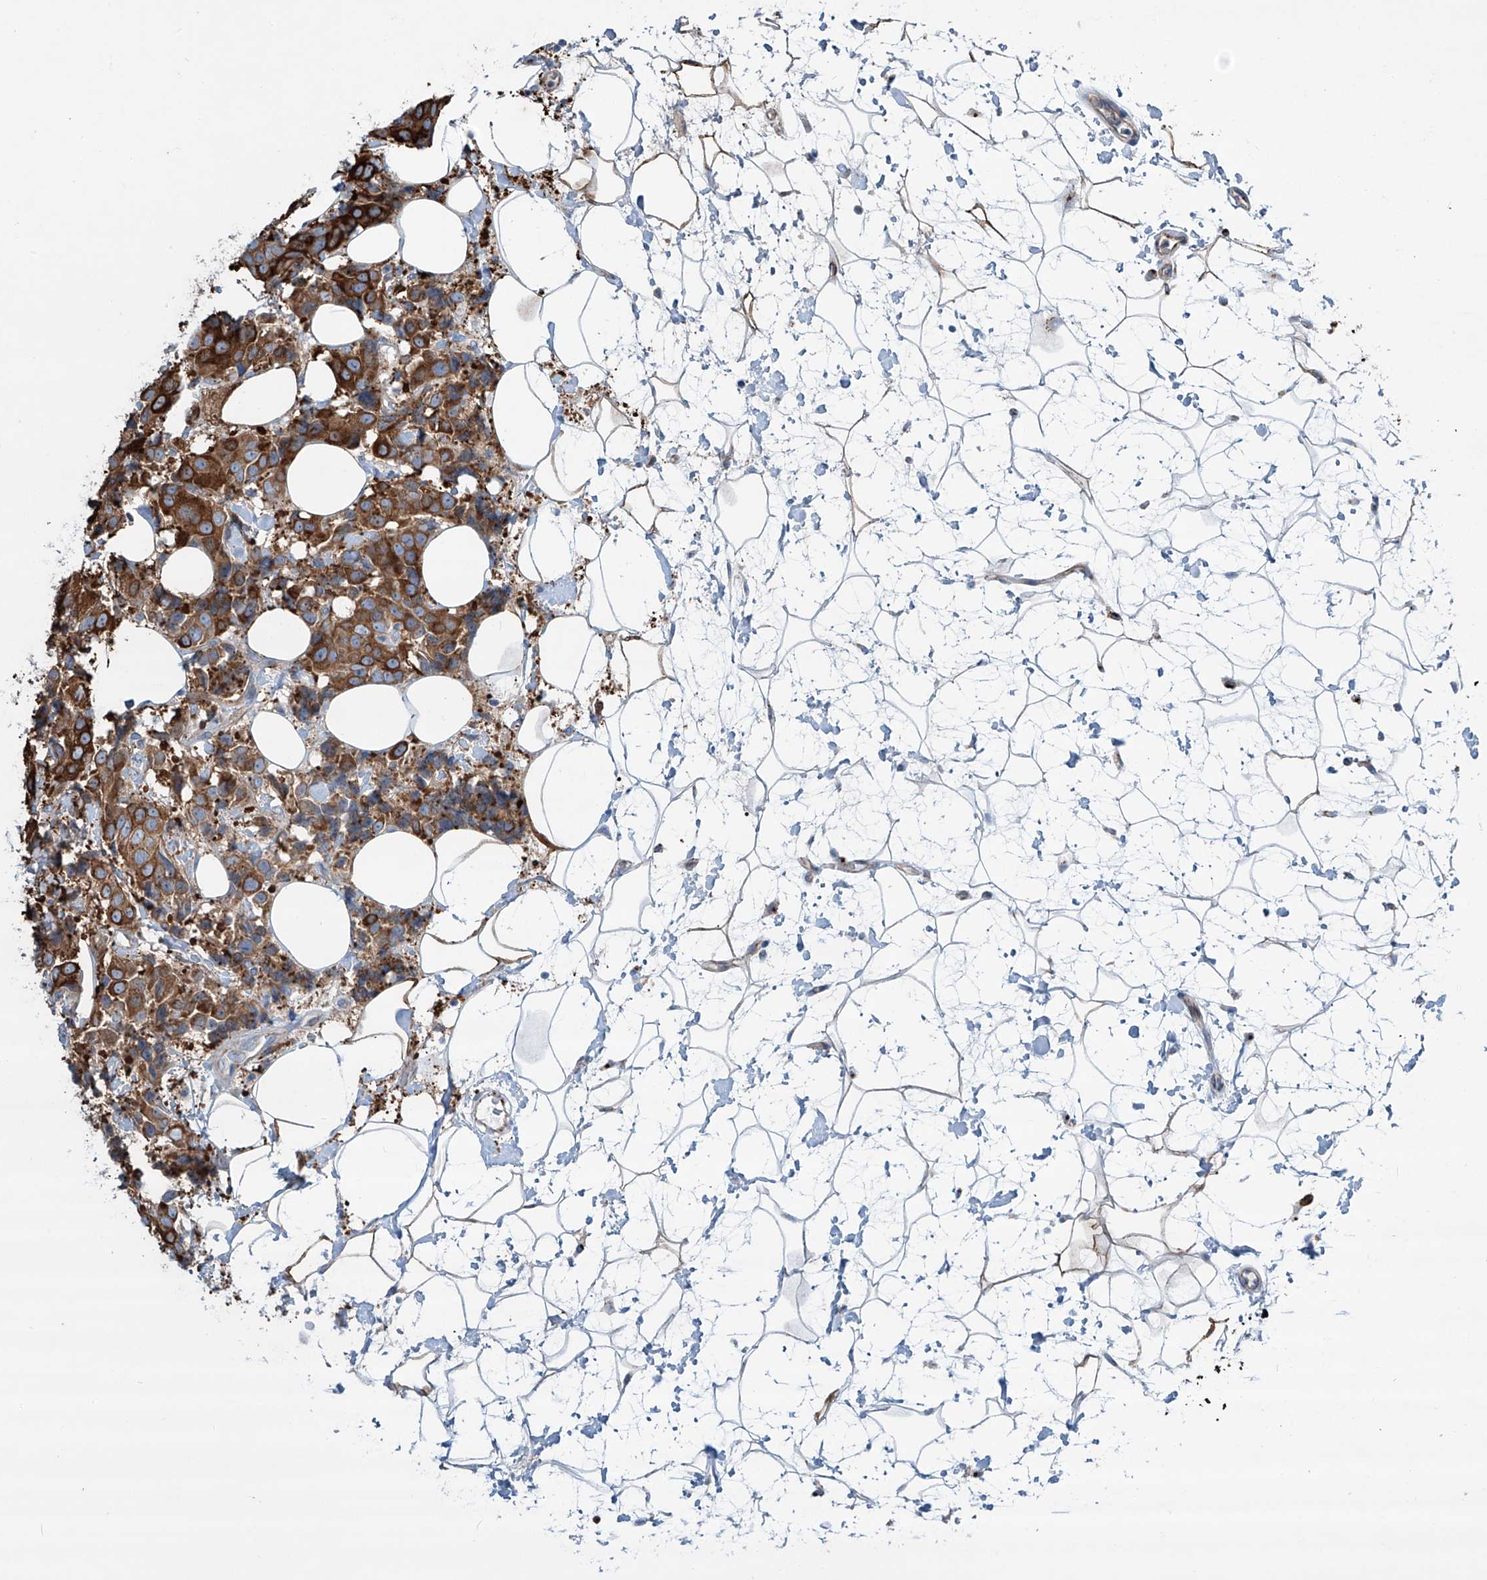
{"staining": {"intensity": "strong", "quantity": "25%-75%", "location": "cytoplasmic/membranous"}, "tissue": "breast cancer", "cell_type": "Tumor cells", "image_type": "cancer", "snomed": [{"axis": "morphology", "description": "Normal tissue, NOS"}, {"axis": "morphology", "description": "Duct carcinoma"}, {"axis": "topography", "description": "Breast"}], "caption": "Breast cancer stained for a protein (brown) demonstrates strong cytoplasmic/membranous positive expression in approximately 25%-75% of tumor cells.", "gene": "CDH5", "patient": {"sex": "female", "age": 39}}